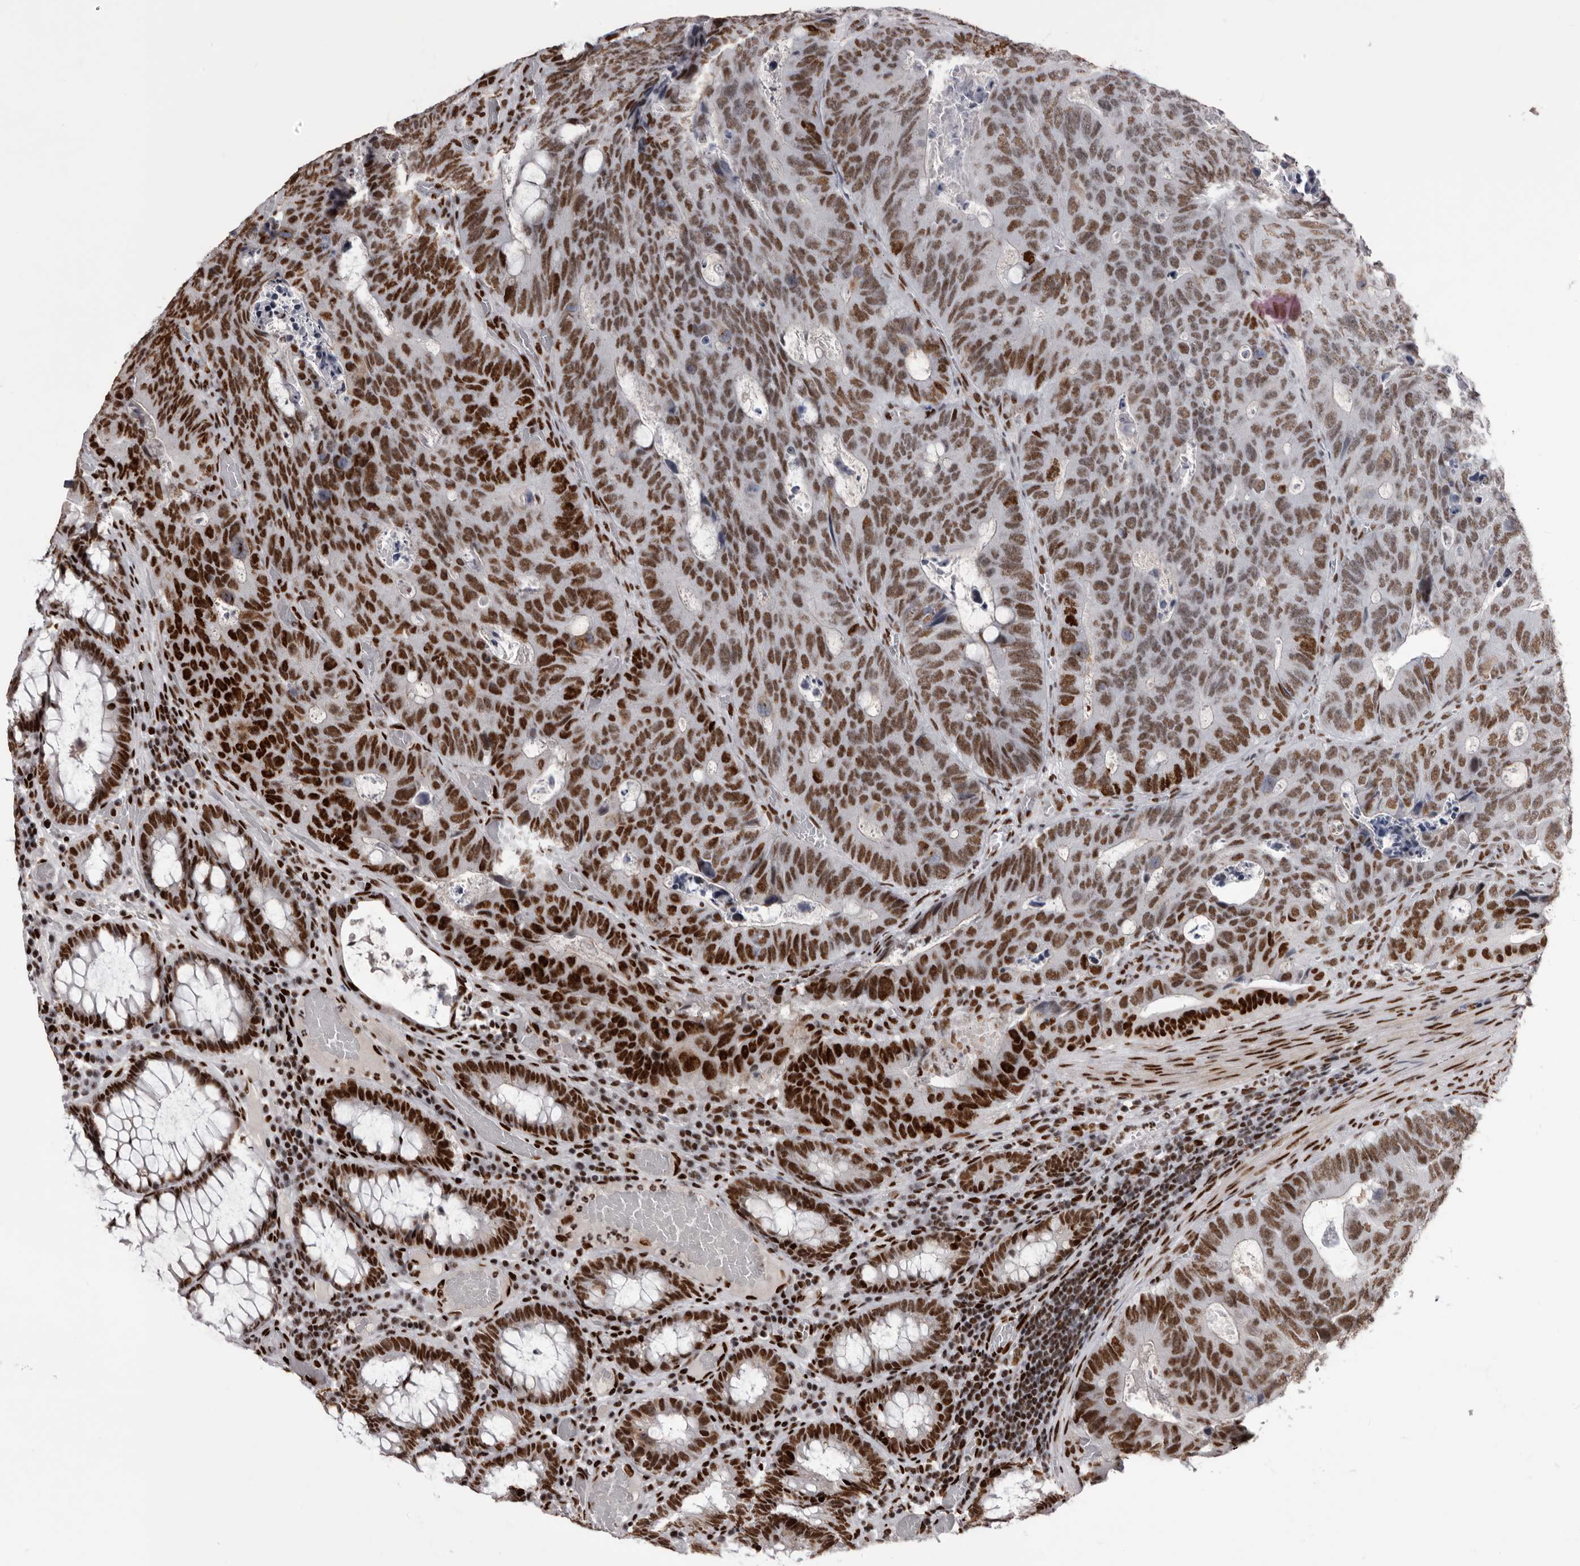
{"staining": {"intensity": "strong", "quantity": "25%-75%", "location": "nuclear"}, "tissue": "colorectal cancer", "cell_type": "Tumor cells", "image_type": "cancer", "snomed": [{"axis": "morphology", "description": "Adenocarcinoma, NOS"}, {"axis": "topography", "description": "Colon"}], "caption": "A brown stain shows strong nuclear positivity of a protein in human colorectal cancer tumor cells.", "gene": "NUMA1", "patient": {"sex": "male", "age": 87}}